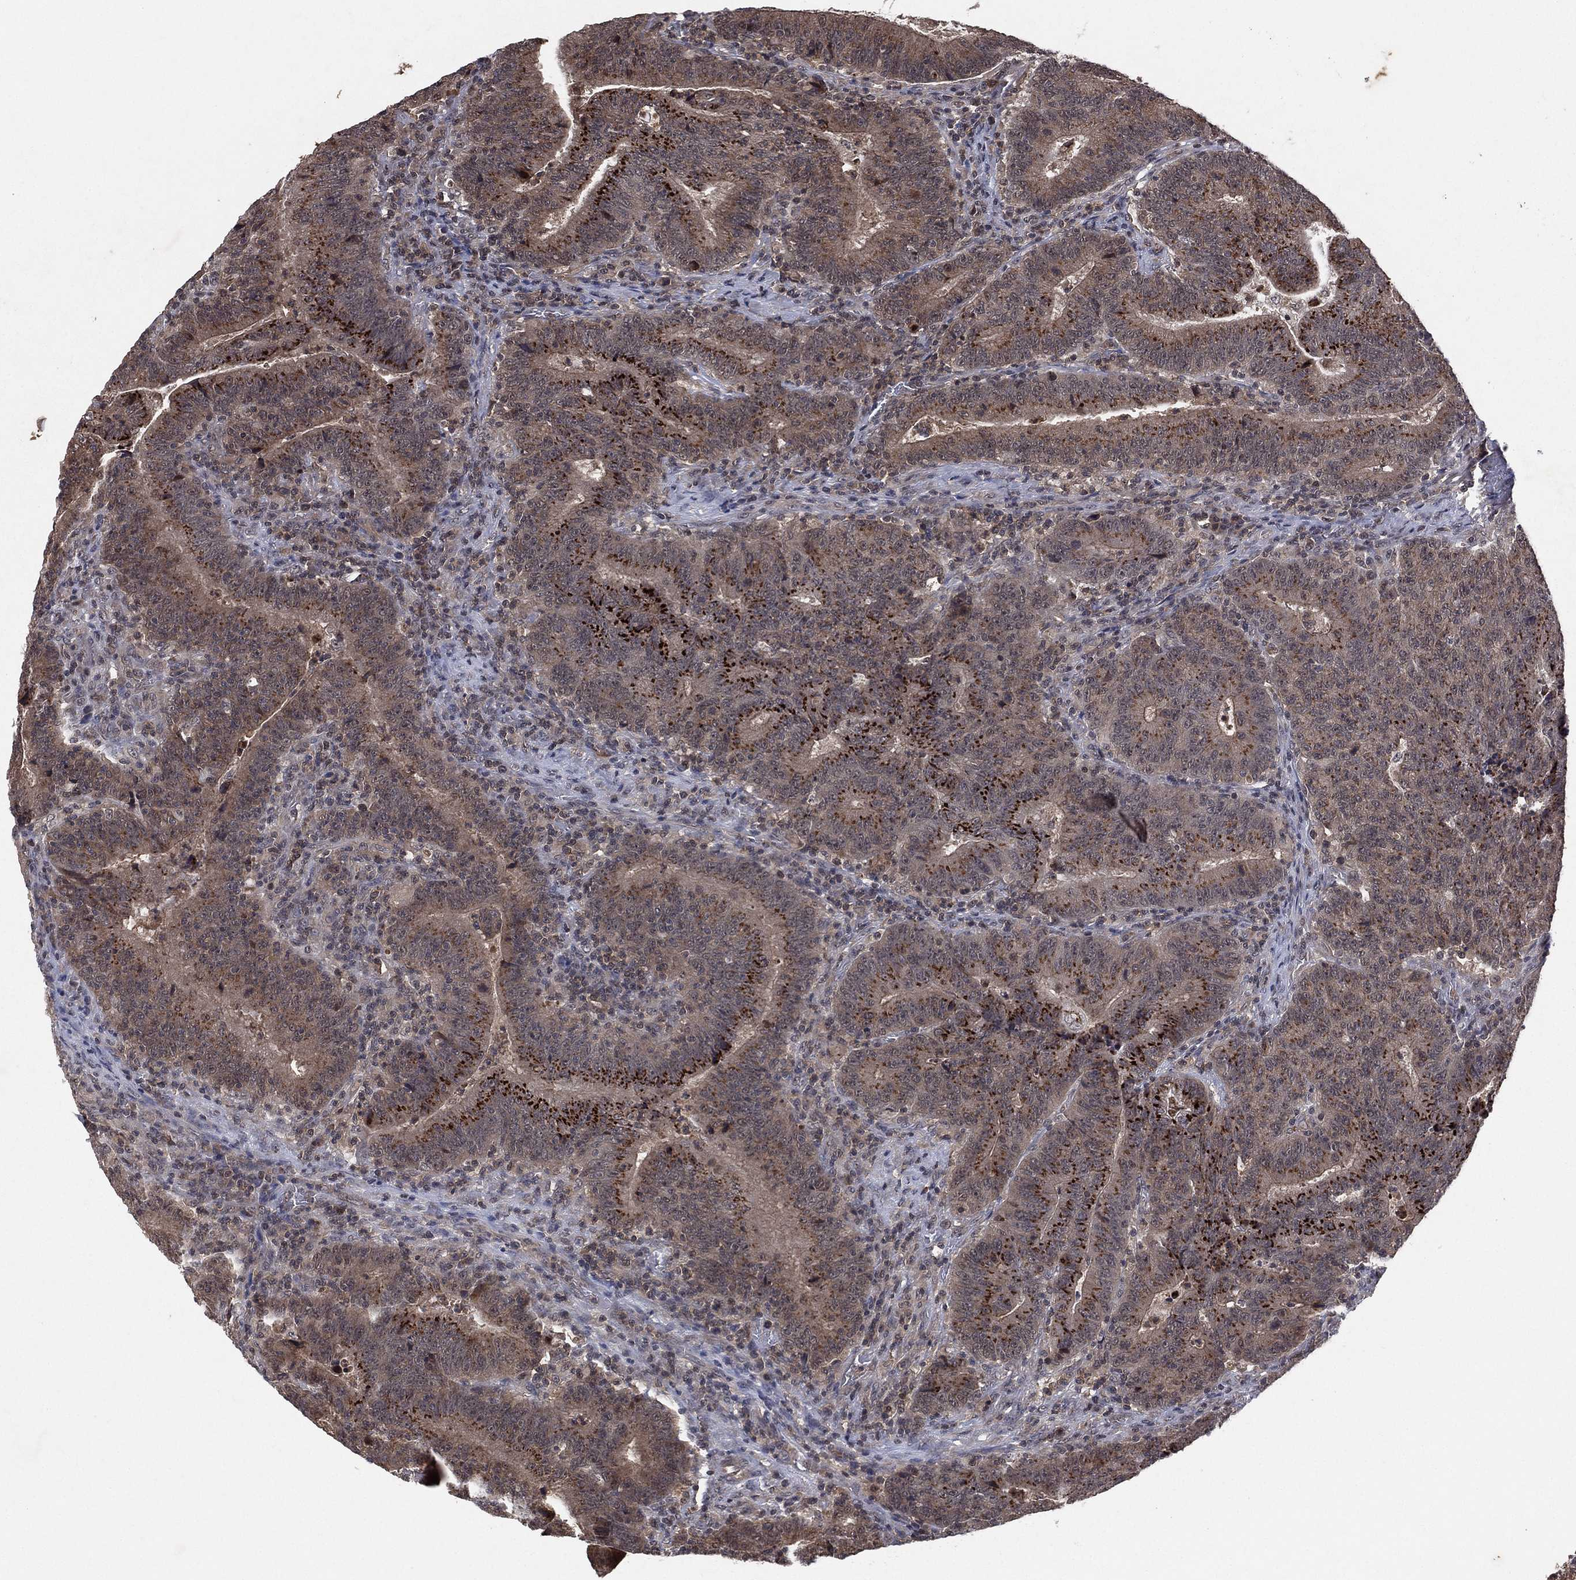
{"staining": {"intensity": "strong", "quantity": "<25%", "location": "cytoplasmic/membranous"}, "tissue": "colorectal cancer", "cell_type": "Tumor cells", "image_type": "cancer", "snomed": [{"axis": "morphology", "description": "Adenocarcinoma, NOS"}, {"axis": "topography", "description": "Colon"}], "caption": "Tumor cells reveal strong cytoplasmic/membranous expression in about <25% of cells in colorectal adenocarcinoma.", "gene": "ATG4B", "patient": {"sex": "female", "age": 75}}